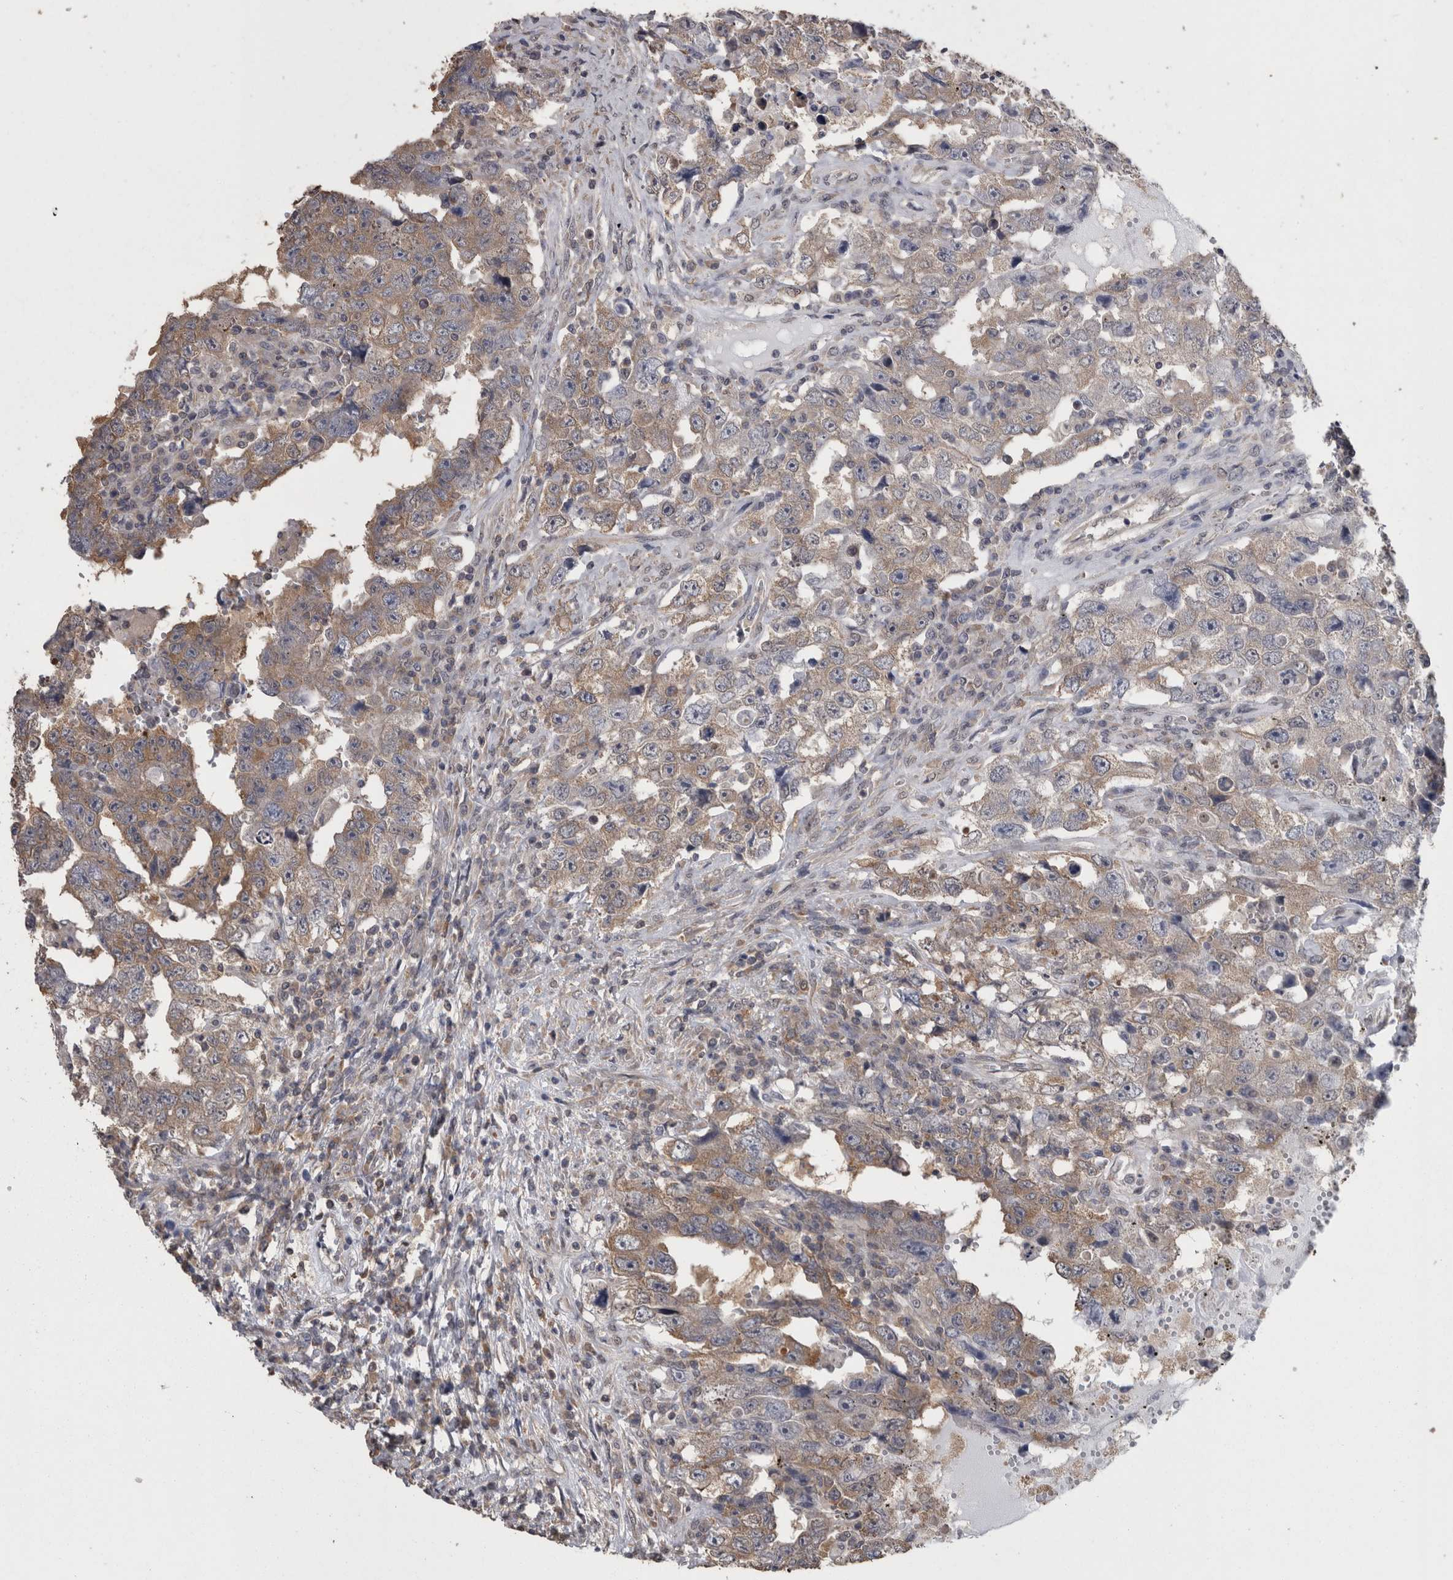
{"staining": {"intensity": "moderate", "quantity": ">75%", "location": "cytoplasmic/membranous"}, "tissue": "testis cancer", "cell_type": "Tumor cells", "image_type": "cancer", "snomed": [{"axis": "morphology", "description": "Carcinoma, Embryonal, NOS"}, {"axis": "topography", "description": "Testis"}], "caption": "Immunohistochemical staining of human testis cancer shows medium levels of moderate cytoplasmic/membranous protein expression in about >75% of tumor cells.", "gene": "DDX6", "patient": {"sex": "male", "age": 26}}